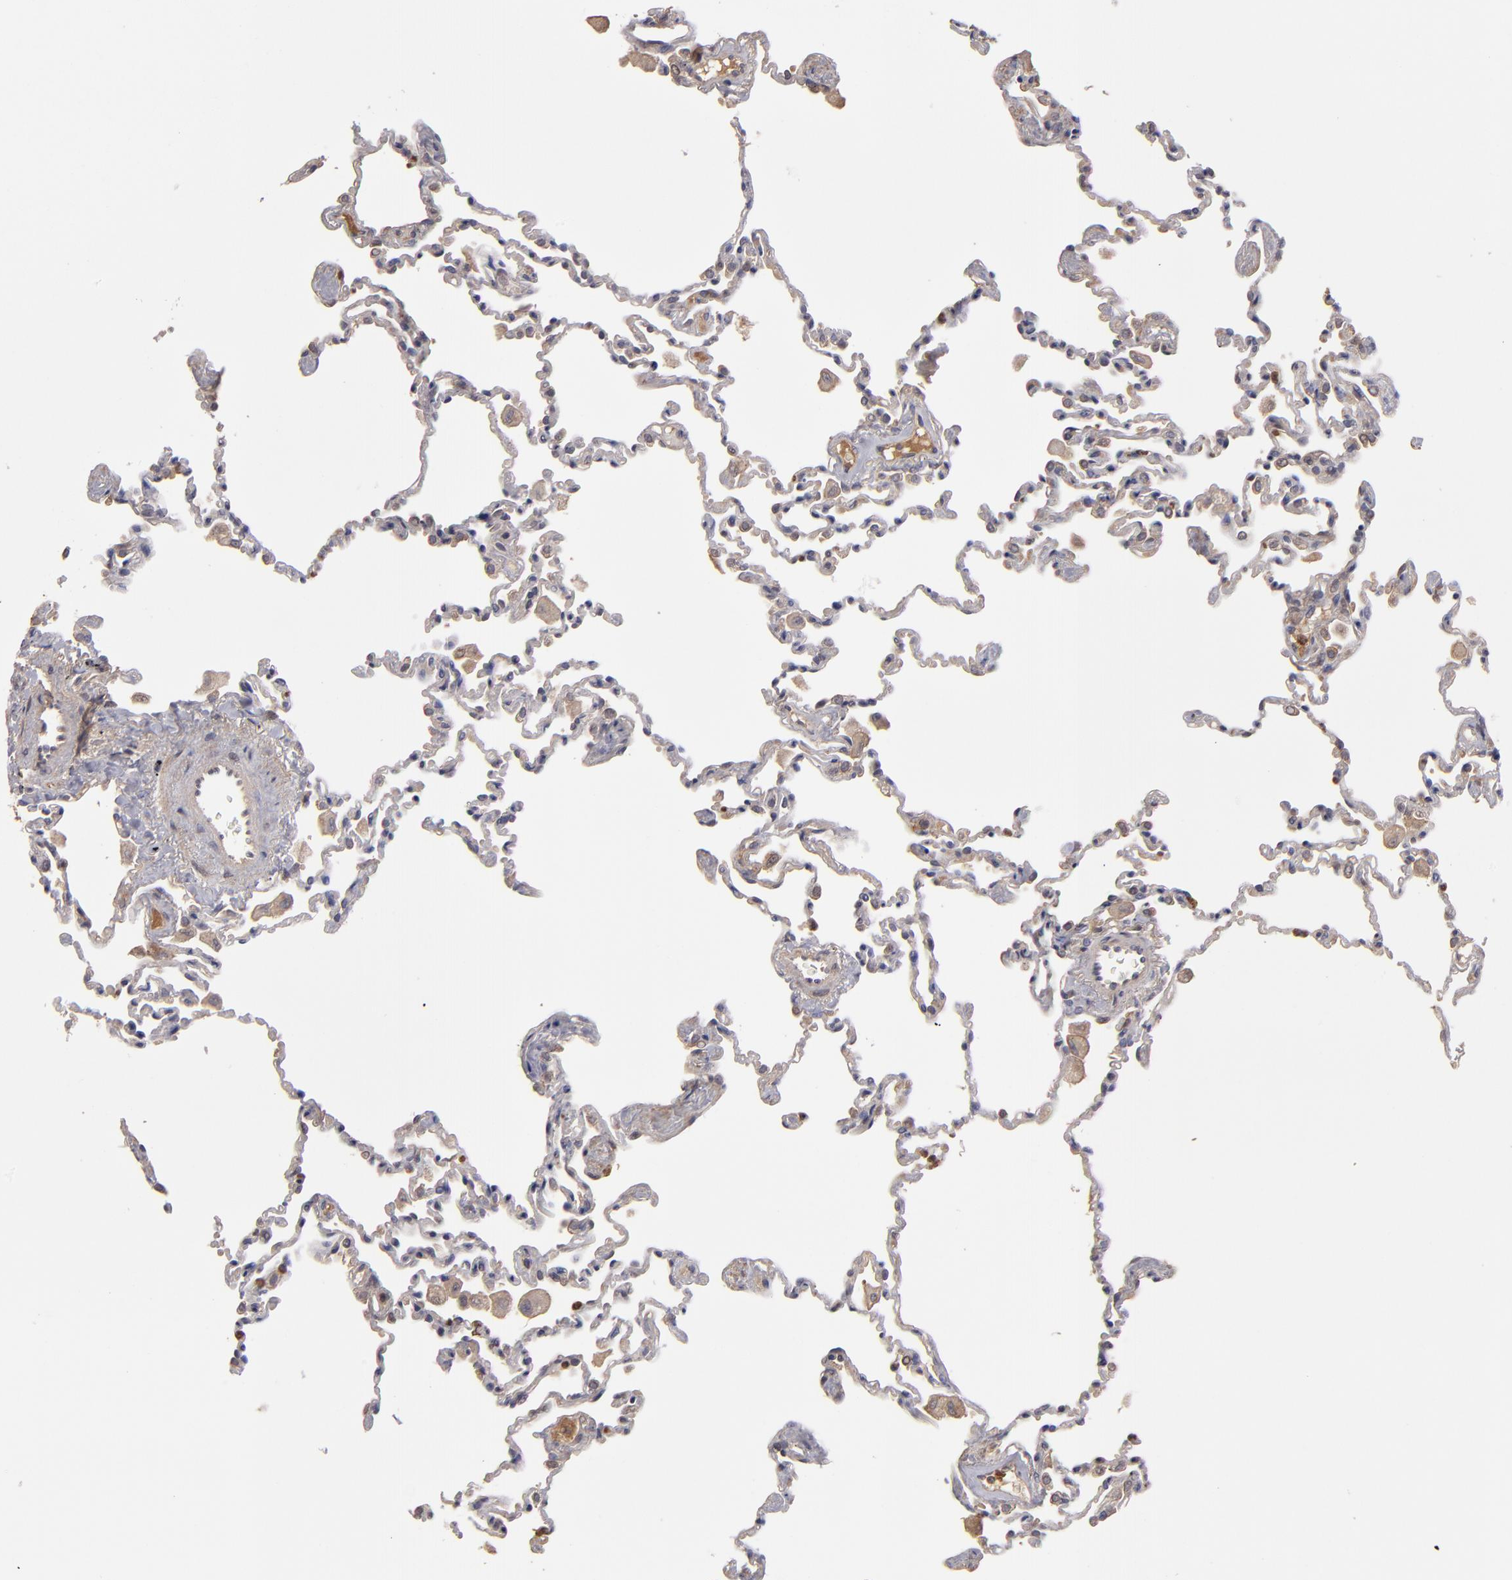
{"staining": {"intensity": "negative", "quantity": "none", "location": "none"}, "tissue": "lung", "cell_type": "Alveolar cells", "image_type": "normal", "snomed": [{"axis": "morphology", "description": "Normal tissue, NOS"}, {"axis": "topography", "description": "Lung"}], "caption": "Immunohistochemistry (IHC) photomicrograph of benign lung: lung stained with DAB displays no significant protein positivity in alveolar cells. The staining was performed using DAB (3,3'-diaminobenzidine) to visualize the protein expression in brown, while the nuclei were stained in blue with hematoxylin (Magnification: 20x).", "gene": "SERPINA7", "patient": {"sex": "male", "age": 59}}